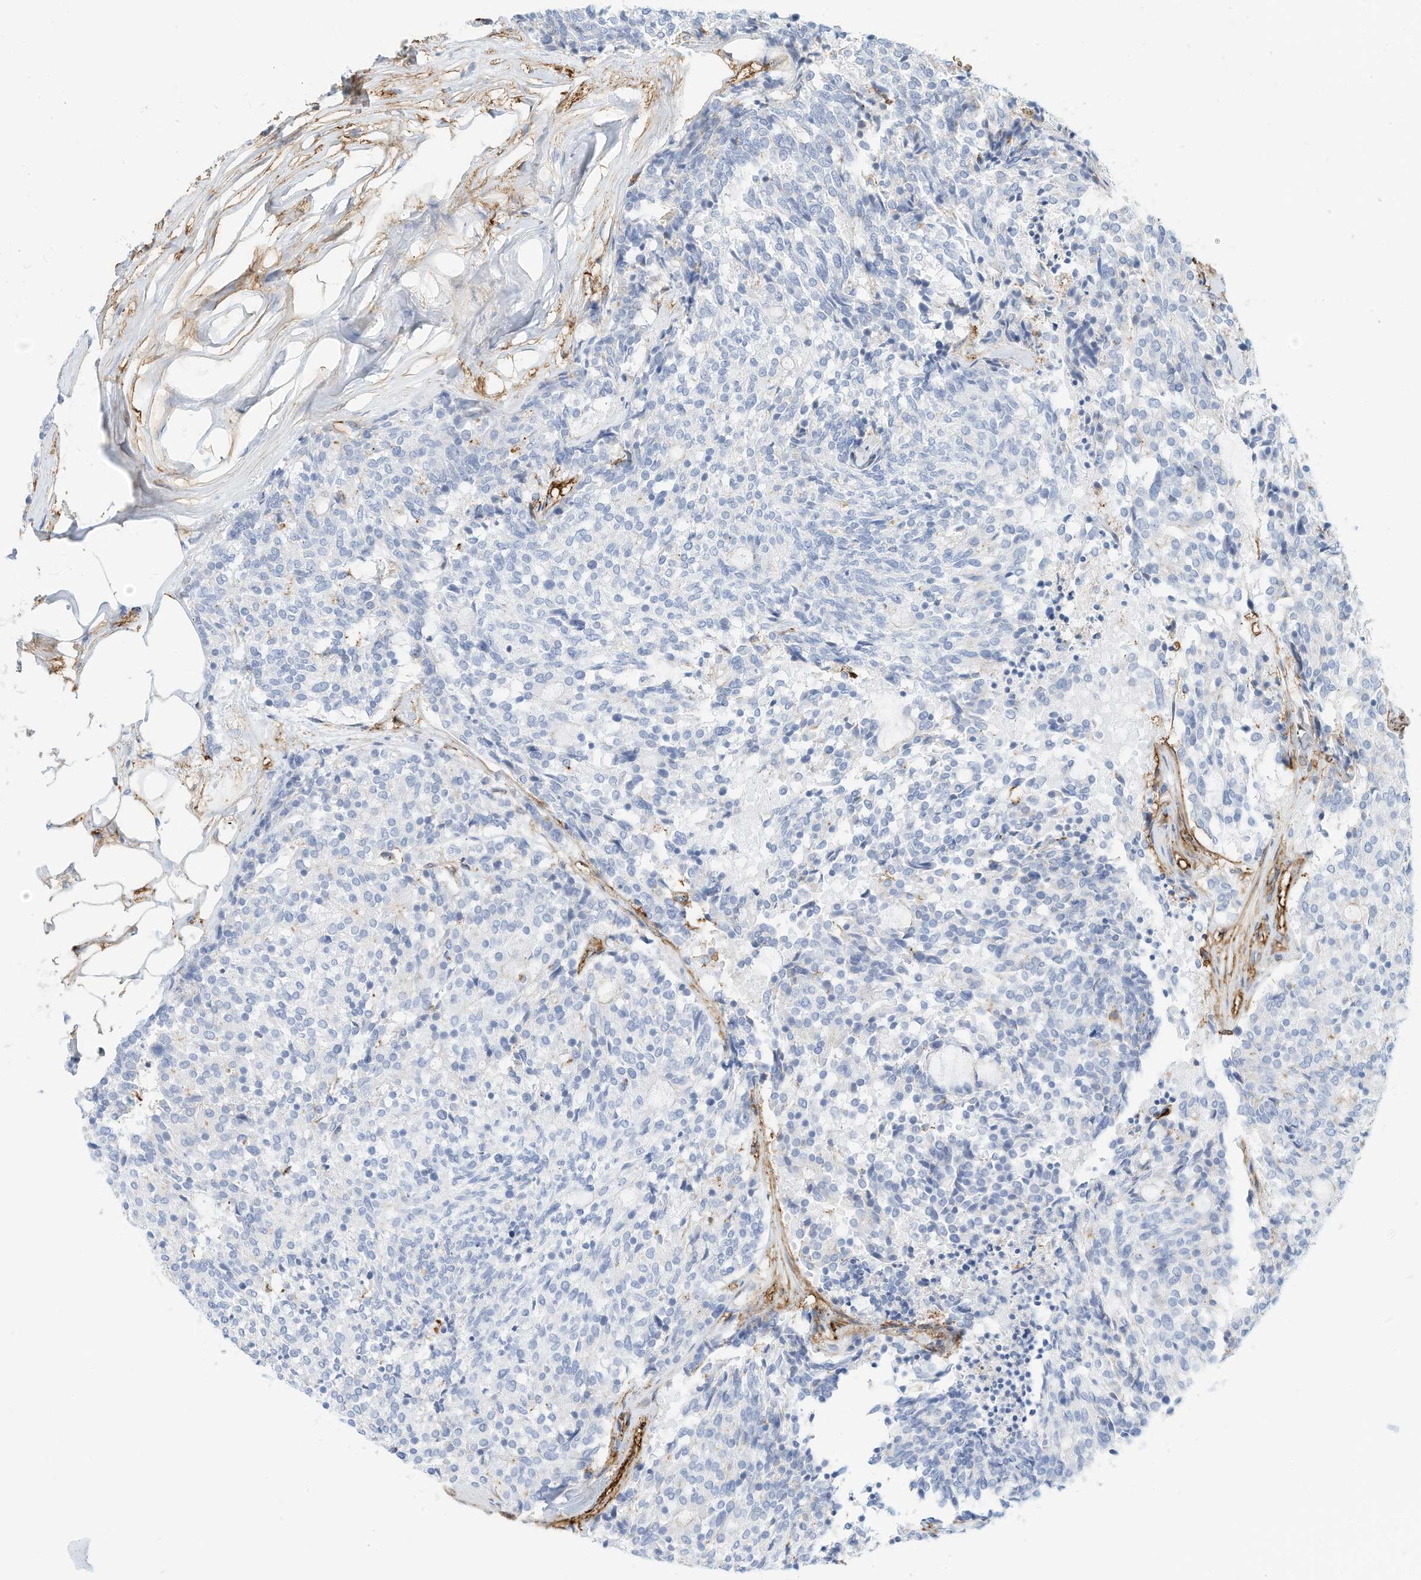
{"staining": {"intensity": "negative", "quantity": "none", "location": "none"}, "tissue": "carcinoid", "cell_type": "Tumor cells", "image_type": "cancer", "snomed": [{"axis": "morphology", "description": "Carcinoid, malignant, NOS"}, {"axis": "topography", "description": "Pancreas"}], "caption": "Tumor cells show no significant protein staining in carcinoid.", "gene": "TXNDC9", "patient": {"sex": "female", "age": 54}}